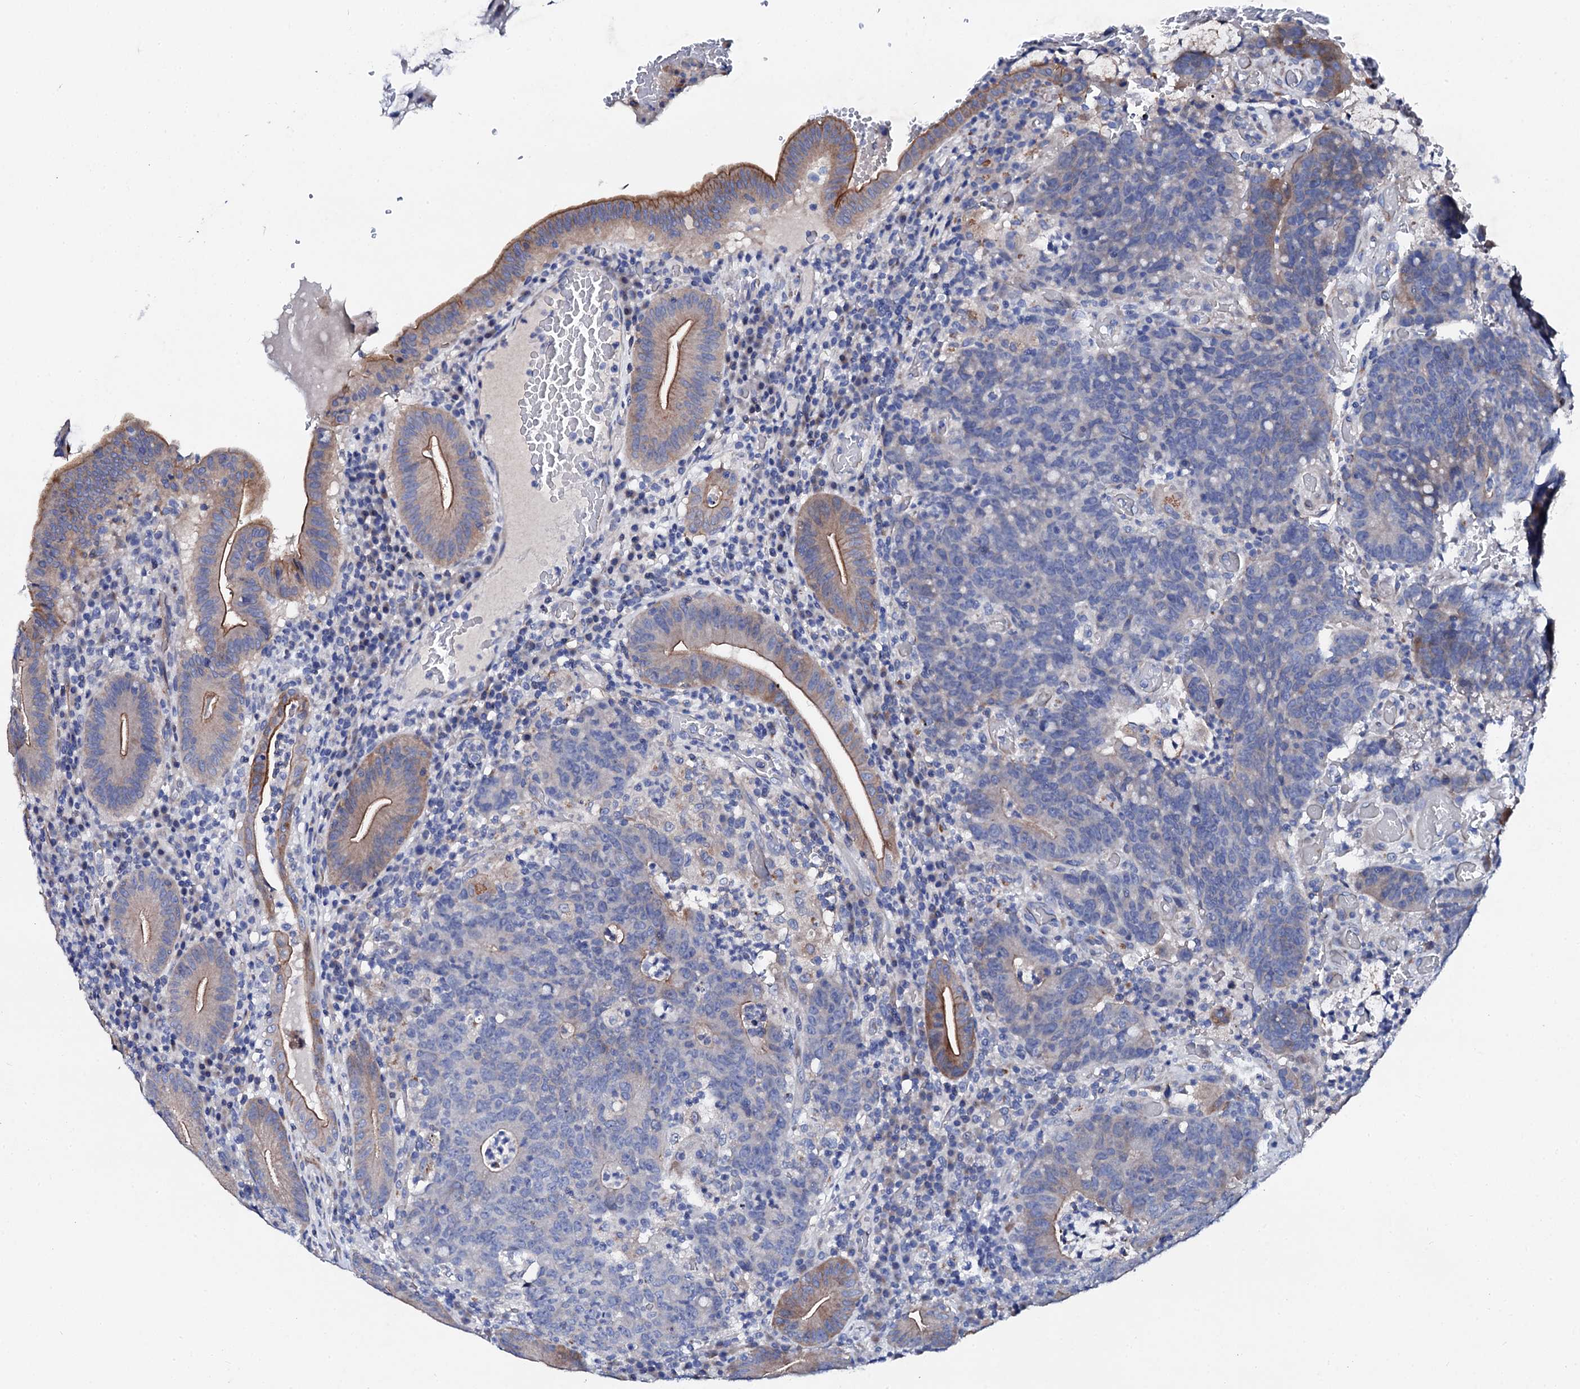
{"staining": {"intensity": "moderate", "quantity": "<25%", "location": "cytoplasmic/membranous"}, "tissue": "colorectal cancer", "cell_type": "Tumor cells", "image_type": "cancer", "snomed": [{"axis": "morphology", "description": "Normal tissue, NOS"}, {"axis": "morphology", "description": "Adenocarcinoma, NOS"}, {"axis": "topography", "description": "Colon"}], "caption": "Adenocarcinoma (colorectal) was stained to show a protein in brown. There is low levels of moderate cytoplasmic/membranous staining in about <25% of tumor cells.", "gene": "TRDN", "patient": {"sex": "female", "age": 75}}